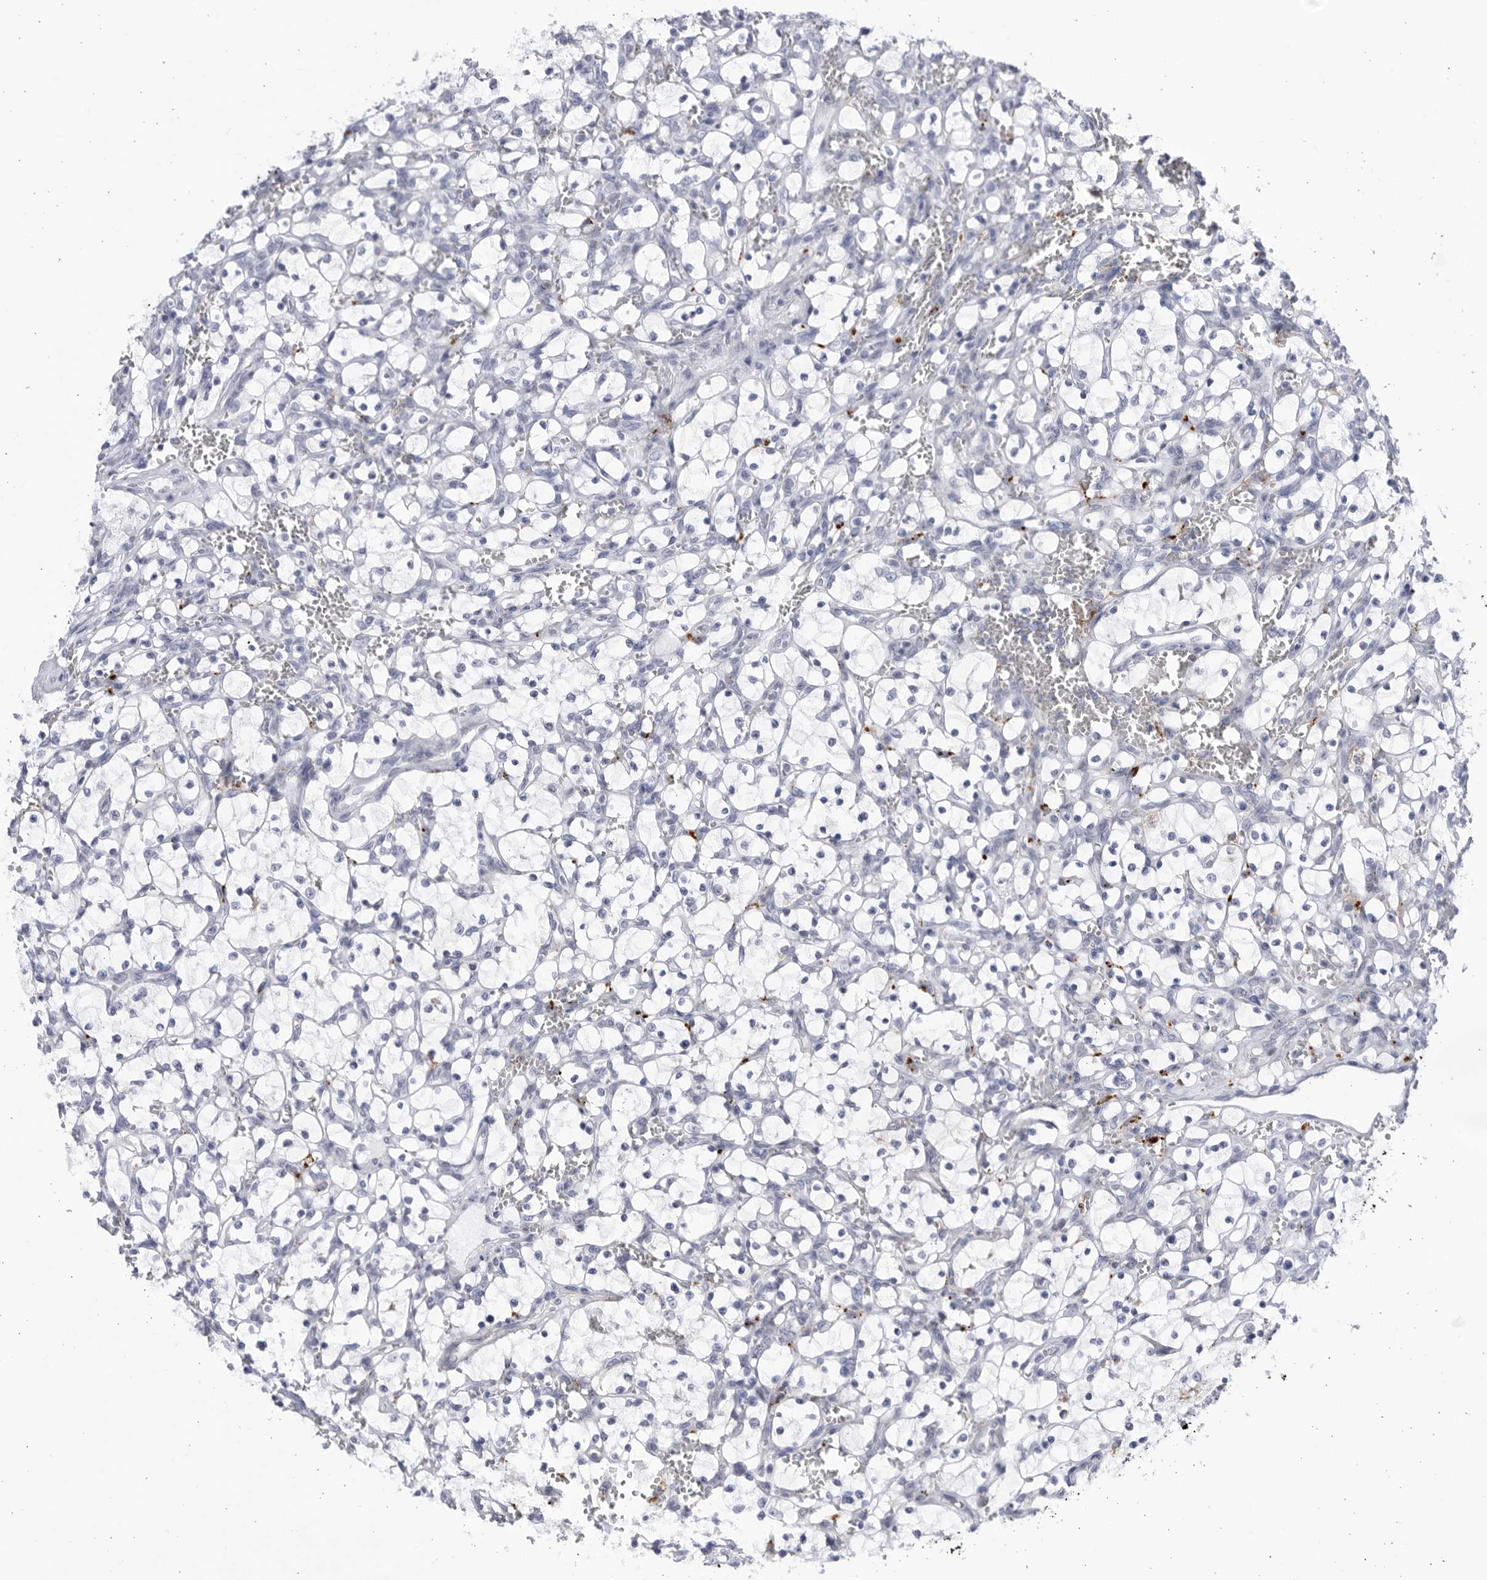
{"staining": {"intensity": "negative", "quantity": "none", "location": "none"}, "tissue": "renal cancer", "cell_type": "Tumor cells", "image_type": "cancer", "snomed": [{"axis": "morphology", "description": "Adenocarcinoma, NOS"}, {"axis": "topography", "description": "Kidney"}], "caption": "IHC of human renal cancer (adenocarcinoma) demonstrates no staining in tumor cells. The staining is performed using DAB brown chromogen with nuclei counter-stained in using hematoxylin.", "gene": "CCDC181", "patient": {"sex": "female", "age": 69}}